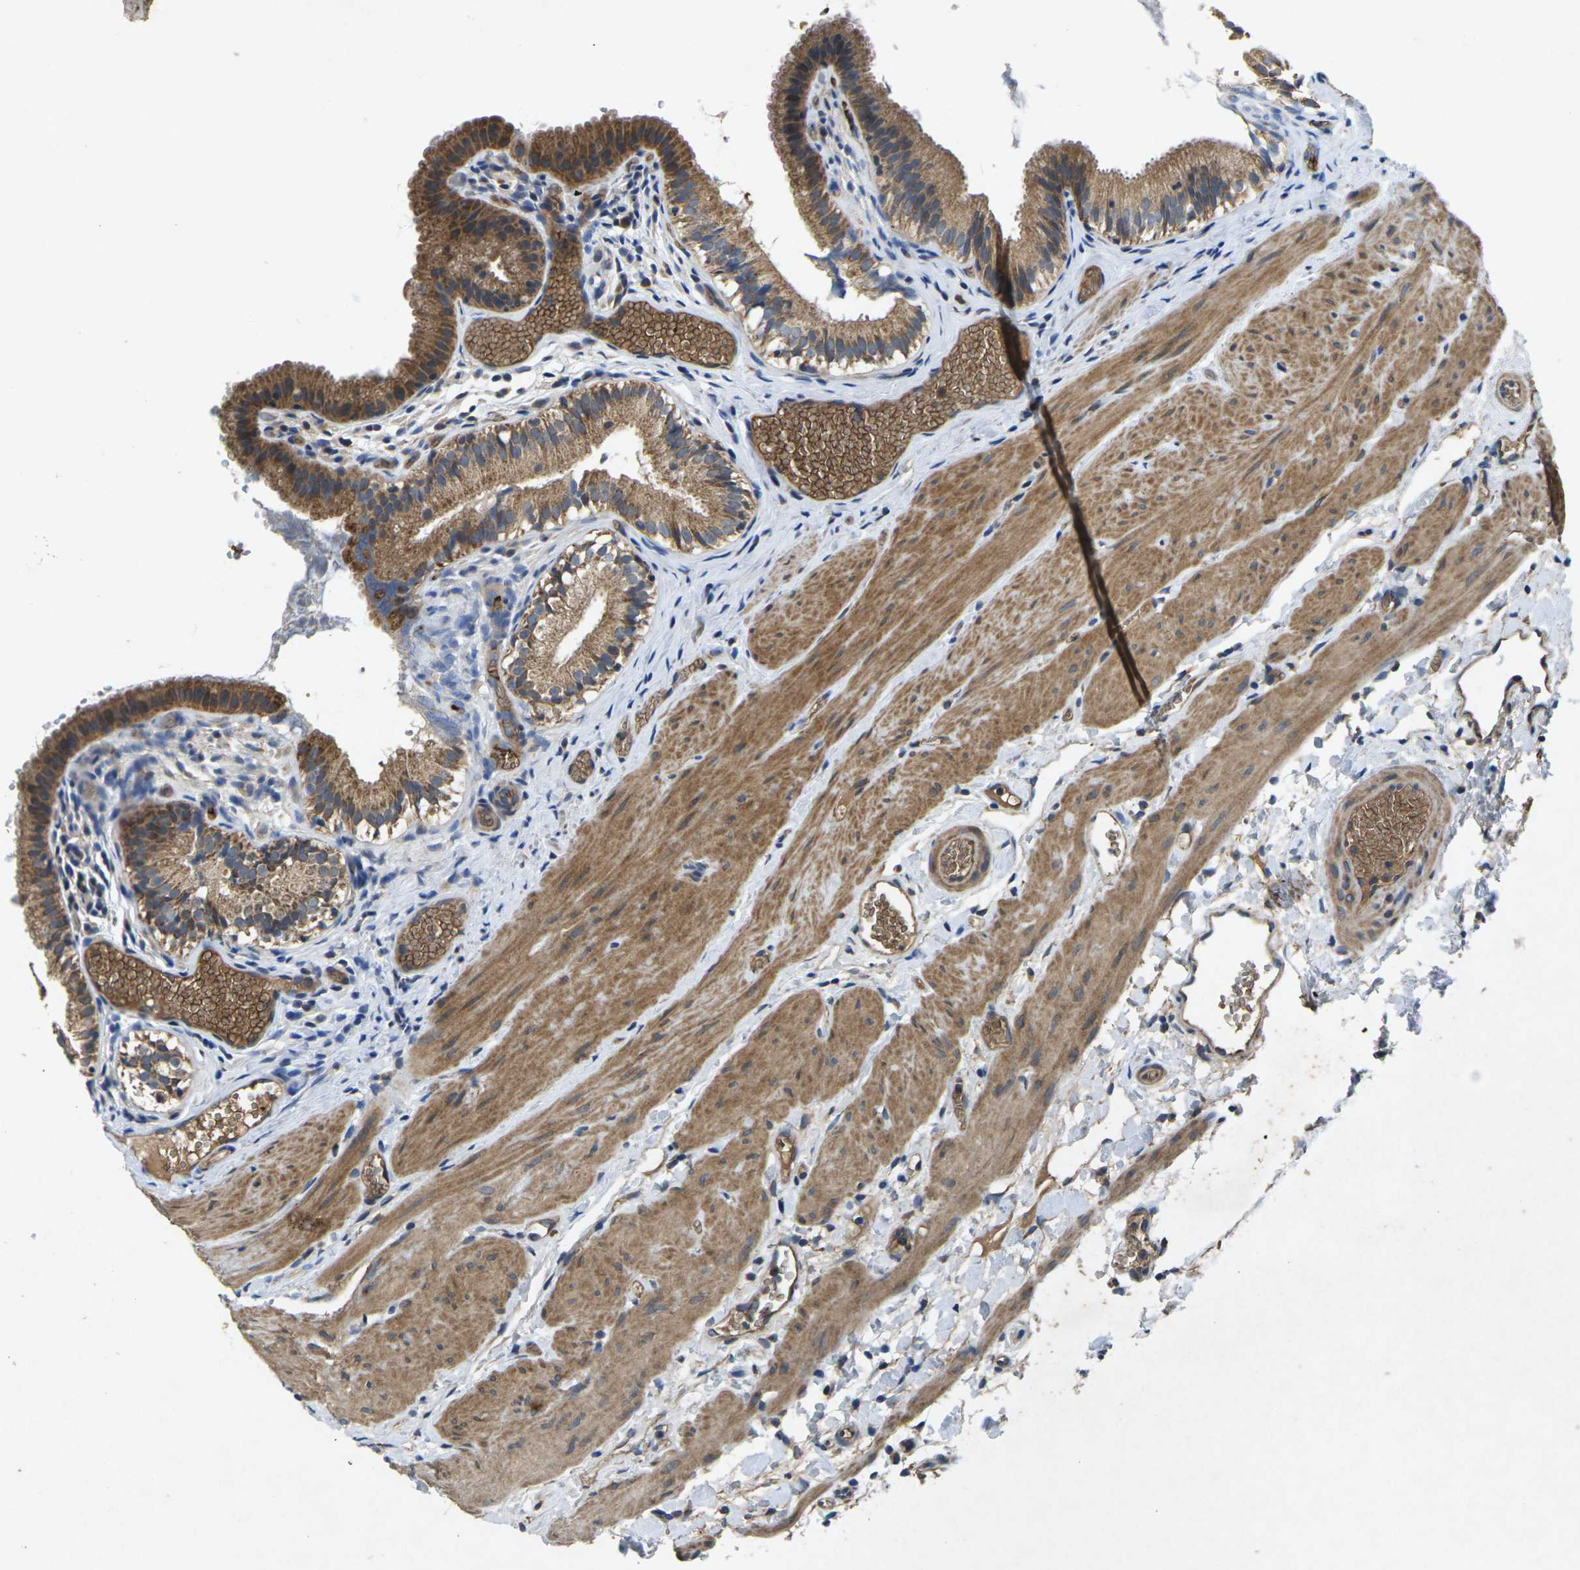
{"staining": {"intensity": "moderate", "quantity": ">75%", "location": "cytoplasmic/membranous"}, "tissue": "gallbladder", "cell_type": "Glandular cells", "image_type": "normal", "snomed": [{"axis": "morphology", "description": "Normal tissue, NOS"}, {"axis": "topography", "description": "Gallbladder"}], "caption": "Immunohistochemical staining of benign human gallbladder exhibits moderate cytoplasmic/membranous protein staining in about >75% of glandular cells. The protein of interest is stained brown, and the nuclei are stained in blue (DAB (3,3'-diaminobenzidine) IHC with brightfield microscopy, high magnification).", "gene": "KIF1B", "patient": {"sex": "female", "age": 26}}